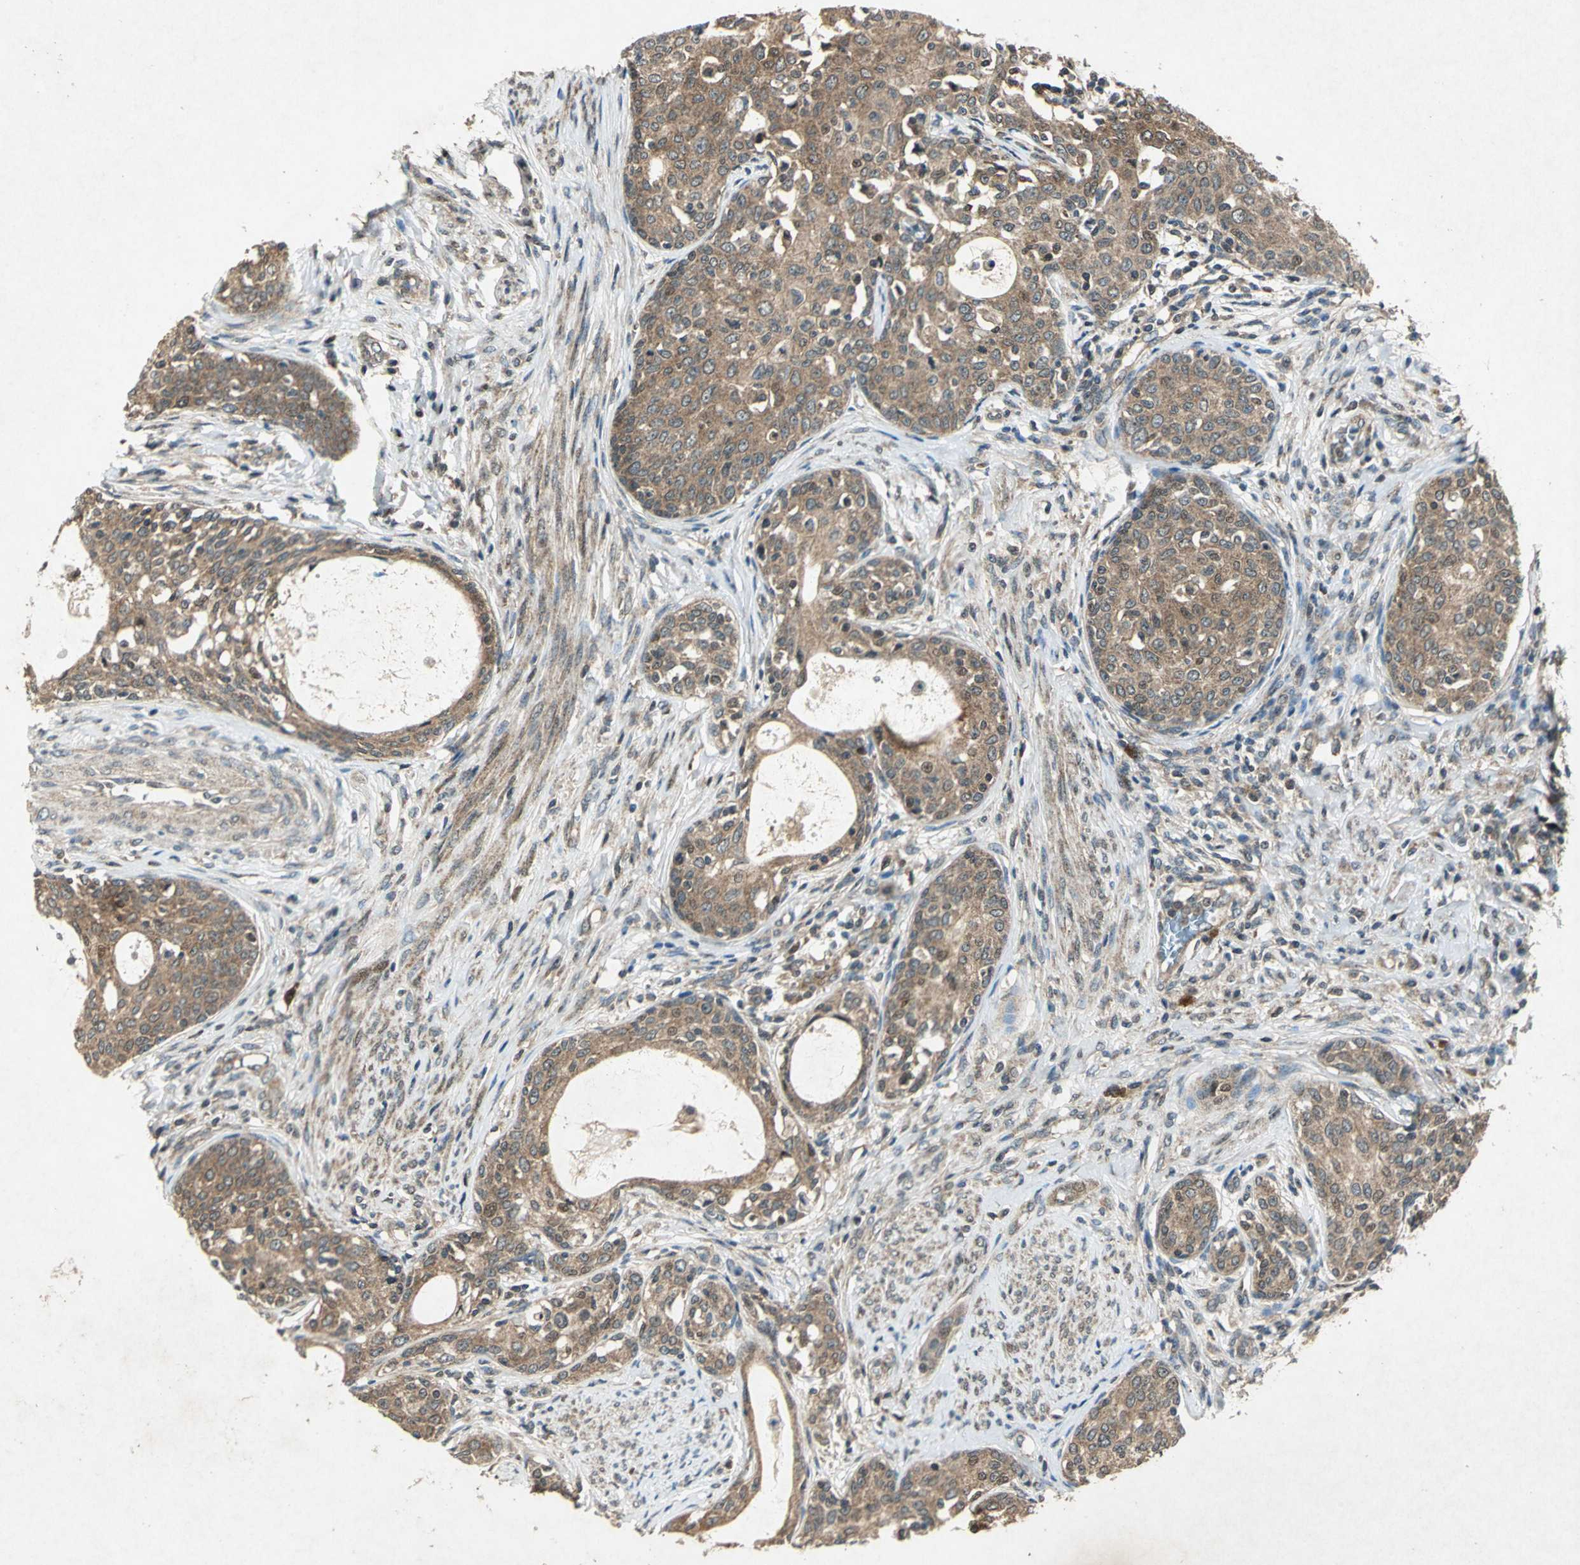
{"staining": {"intensity": "moderate", "quantity": ">75%", "location": "cytoplasmic/membranous"}, "tissue": "cervical cancer", "cell_type": "Tumor cells", "image_type": "cancer", "snomed": [{"axis": "morphology", "description": "Squamous cell carcinoma, NOS"}, {"axis": "morphology", "description": "Adenocarcinoma, NOS"}, {"axis": "topography", "description": "Cervix"}], "caption": "Protein expression analysis of cervical cancer demonstrates moderate cytoplasmic/membranous staining in approximately >75% of tumor cells.", "gene": "AHSA1", "patient": {"sex": "female", "age": 52}}